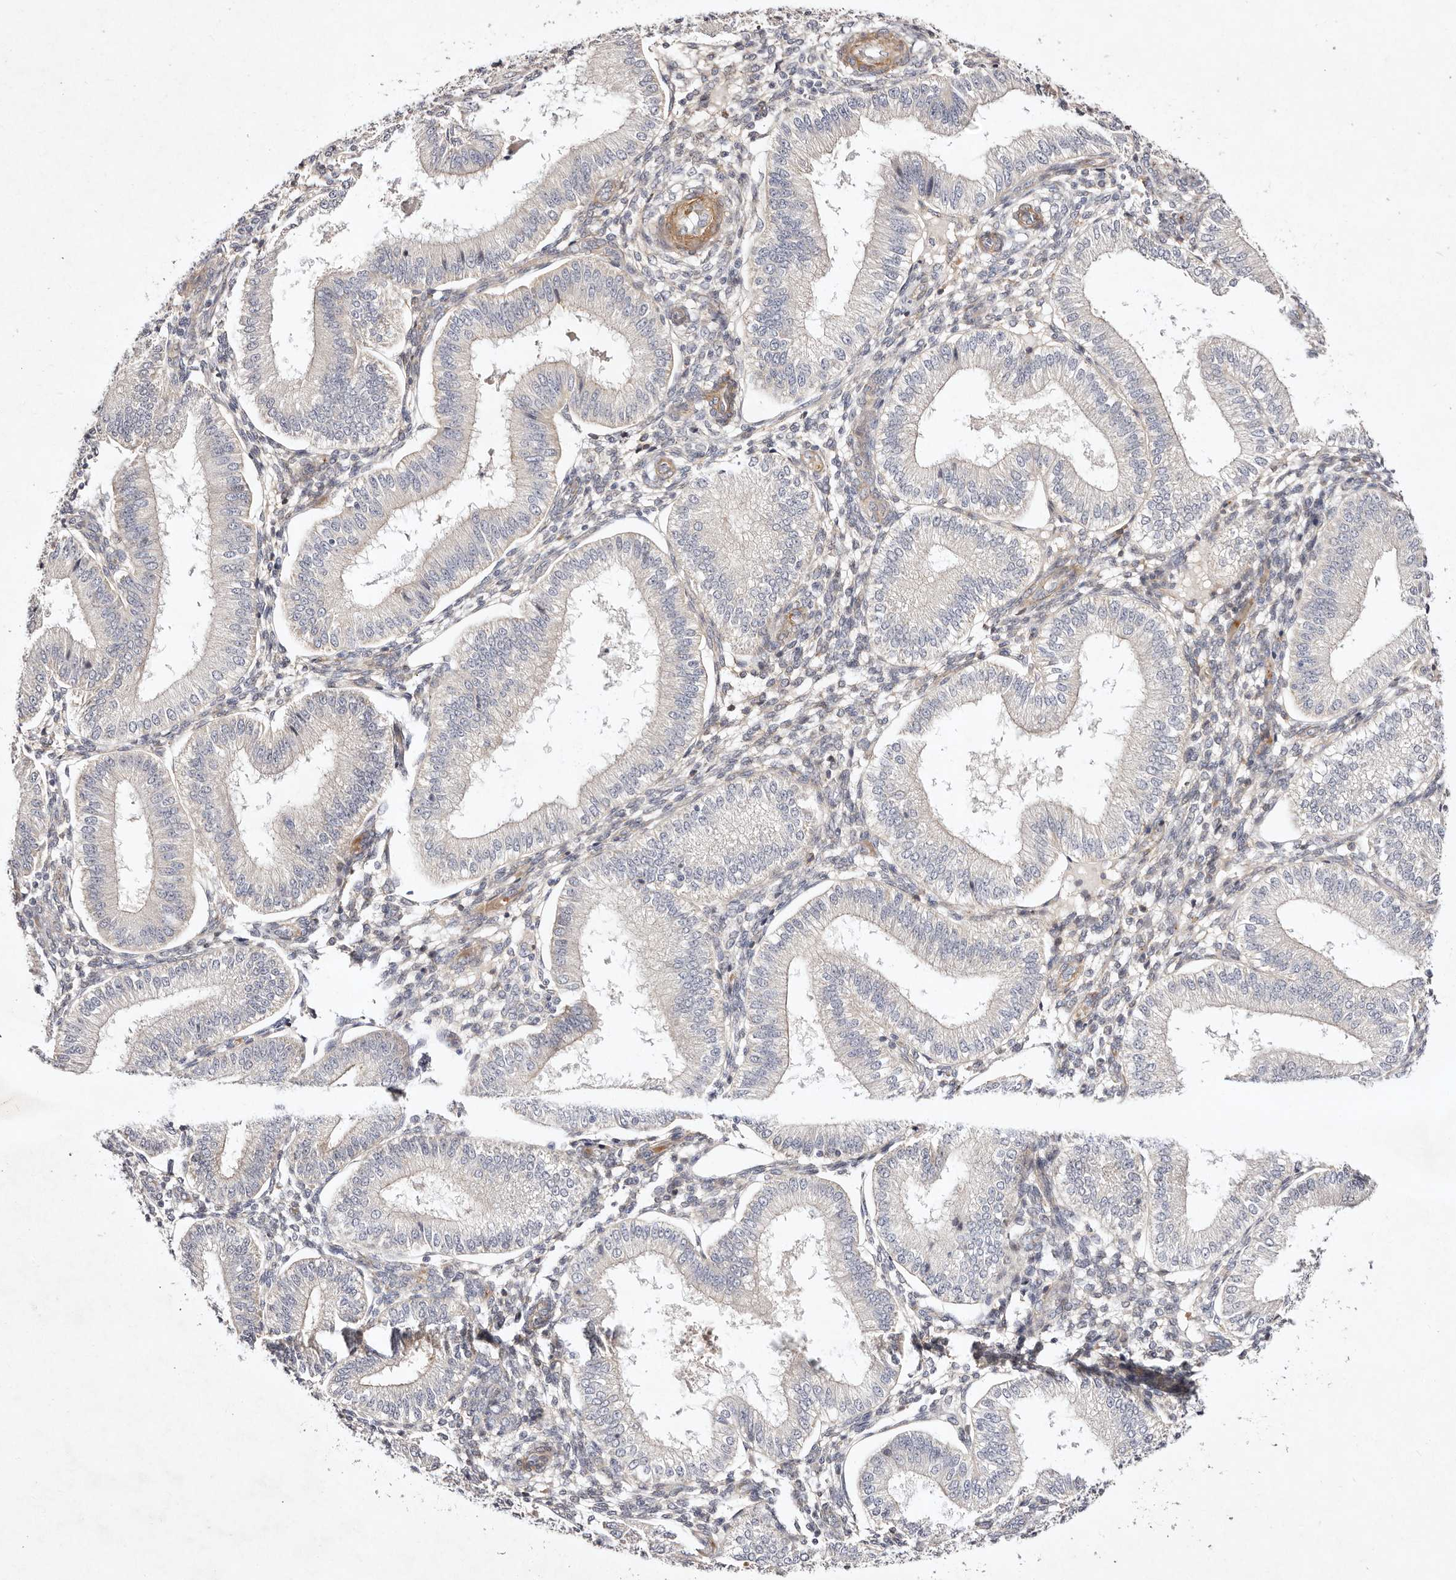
{"staining": {"intensity": "negative", "quantity": "none", "location": "none"}, "tissue": "endometrium", "cell_type": "Cells in endometrial stroma", "image_type": "normal", "snomed": [{"axis": "morphology", "description": "Normal tissue, NOS"}, {"axis": "topography", "description": "Endometrium"}], "caption": "Cells in endometrial stroma show no significant protein positivity in unremarkable endometrium. (DAB (3,3'-diaminobenzidine) immunohistochemistry visualized using brightfield microscopy, high magnification).", "gene": "MTMR11", "patient": {"sex": "female", "age": 39}}